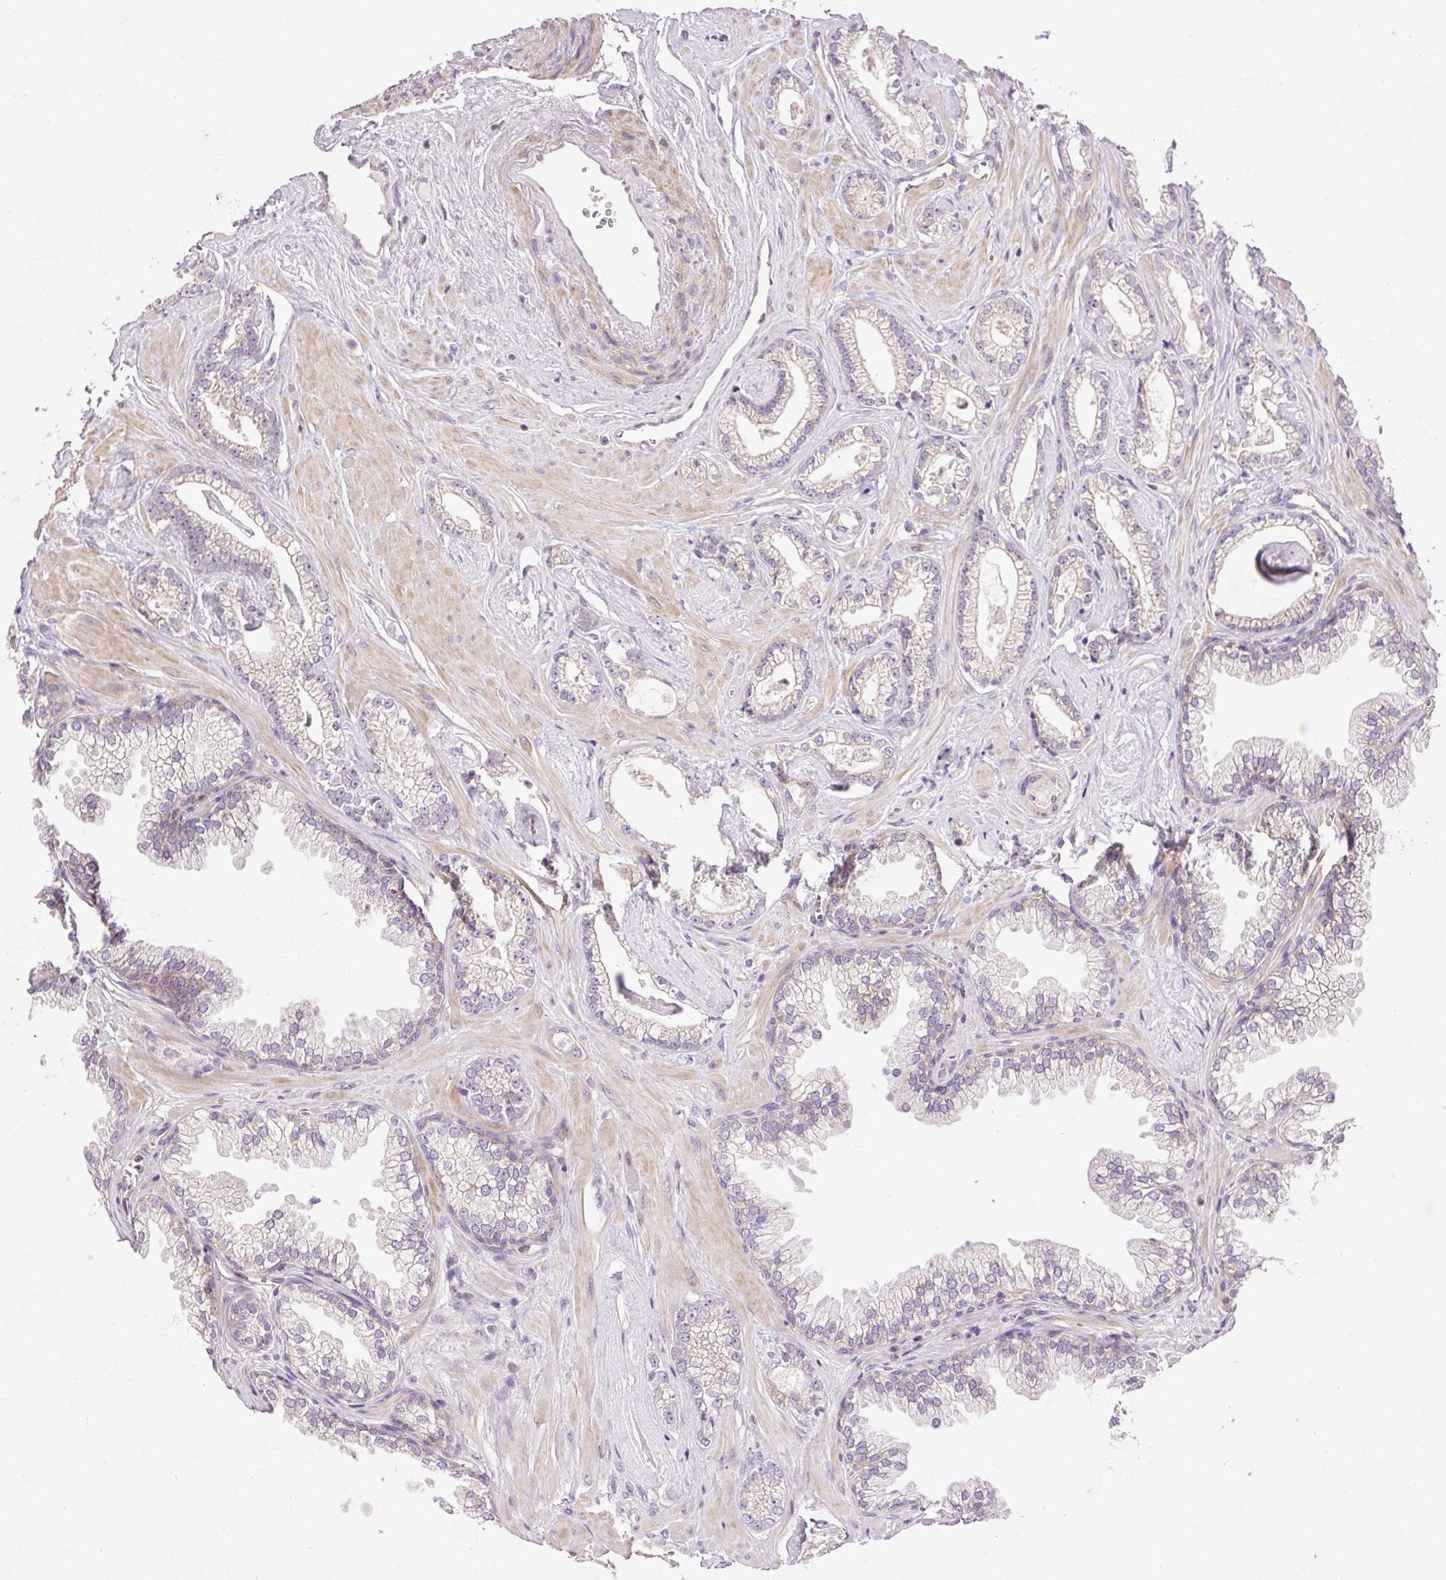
{"staining": {"intensity": "weak", "quantity": "<25%", "location": "cytoplasmic/membranous"}, "tissue": "prostate cancer", "cell_type": "Tumor cells", "image_type": "cancer", "snomed": [{"axis": "morphology", "description": "Adenocarcinoma, Low grade"}, {"axis": "topography", "description": "Prostate"}], "caption": "Tumor cells show no significant positivity in adenocarcinoma (low-grade) (prostate). Nuclei are stained in blue.", "gene": "IMMT", "patient": {"sex": "male", "age": 60}}